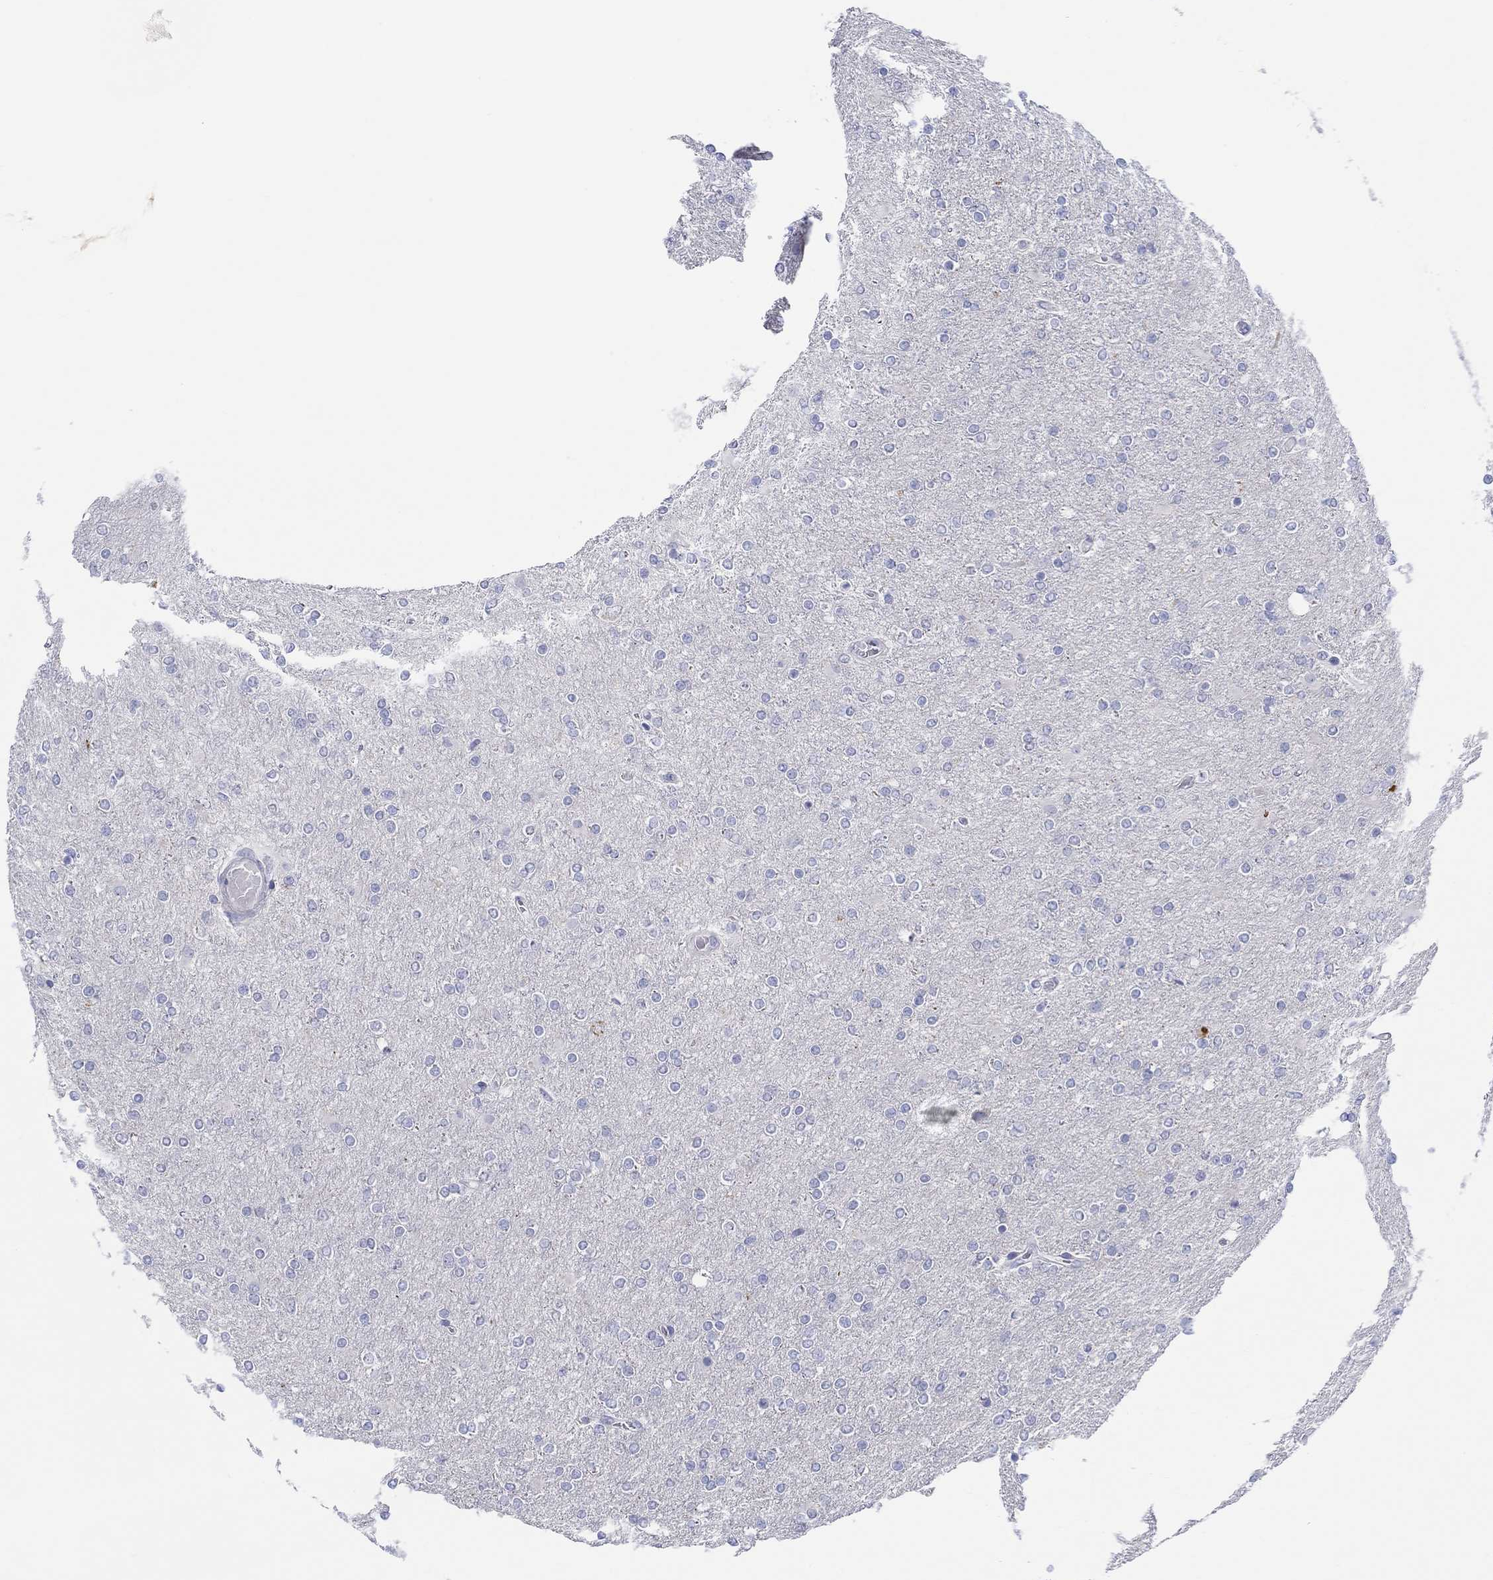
{"staining": {"intensity": "negative", "quantity": "none", "location": "none"}, "tissue": "glioma", "cell_type": "Tumor cells", "image_type": "cancer", "snomed": [{"axis": "morphology", "description": "Glioma, malignant, High grade"}, {"axis": "topography", "description": "Cerebral cortex"}], "caption": "DAB immunohistochemical staining of human glioma reveals no significant staining in tumor cells.", "gene": "HAPLN4", "patient": {"sex": "male", "age": 70}}